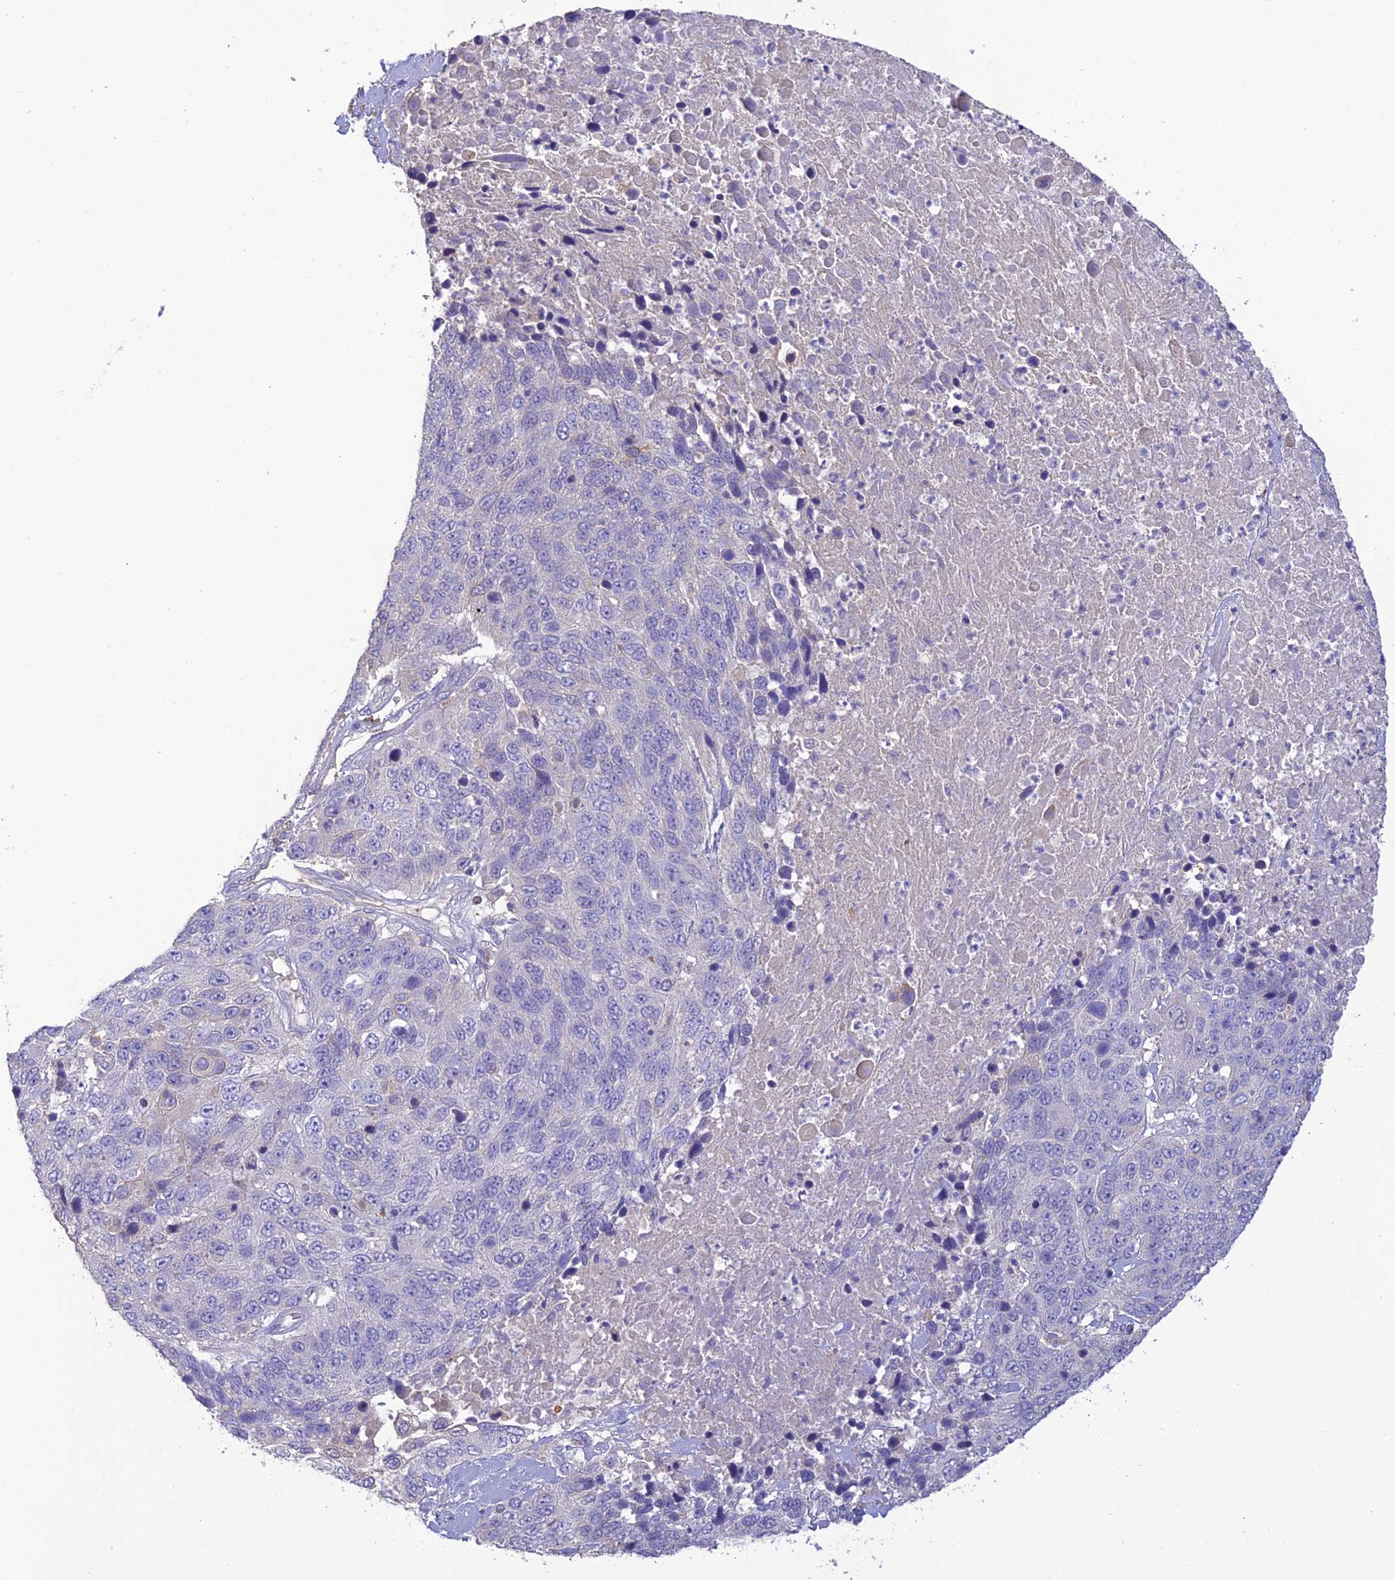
{"staining": {"intensity": "negative", "quantity": "none", "location": "none"}, "tissue": "lung cancer", "cell_type": "Tumor cells", "image_type": "cancer", "snomed": [{"axis": "morphology", "description": "Normal tissue, NOS"}, {"axis": "morphology", "description": "Squamous cell carcinoma, NOS"}, {"axis": "topography", "description": "Lymph node"}, {"axis": "topography", "description": "Lung"}], "caption": "A histopathology image of lung cancer (squamous cell carcinoma) stained for a protein exhibits no brown staining in tumor cells.", "gene": "SFT2D2", "patient": {"sex": "male", "age": 66}}